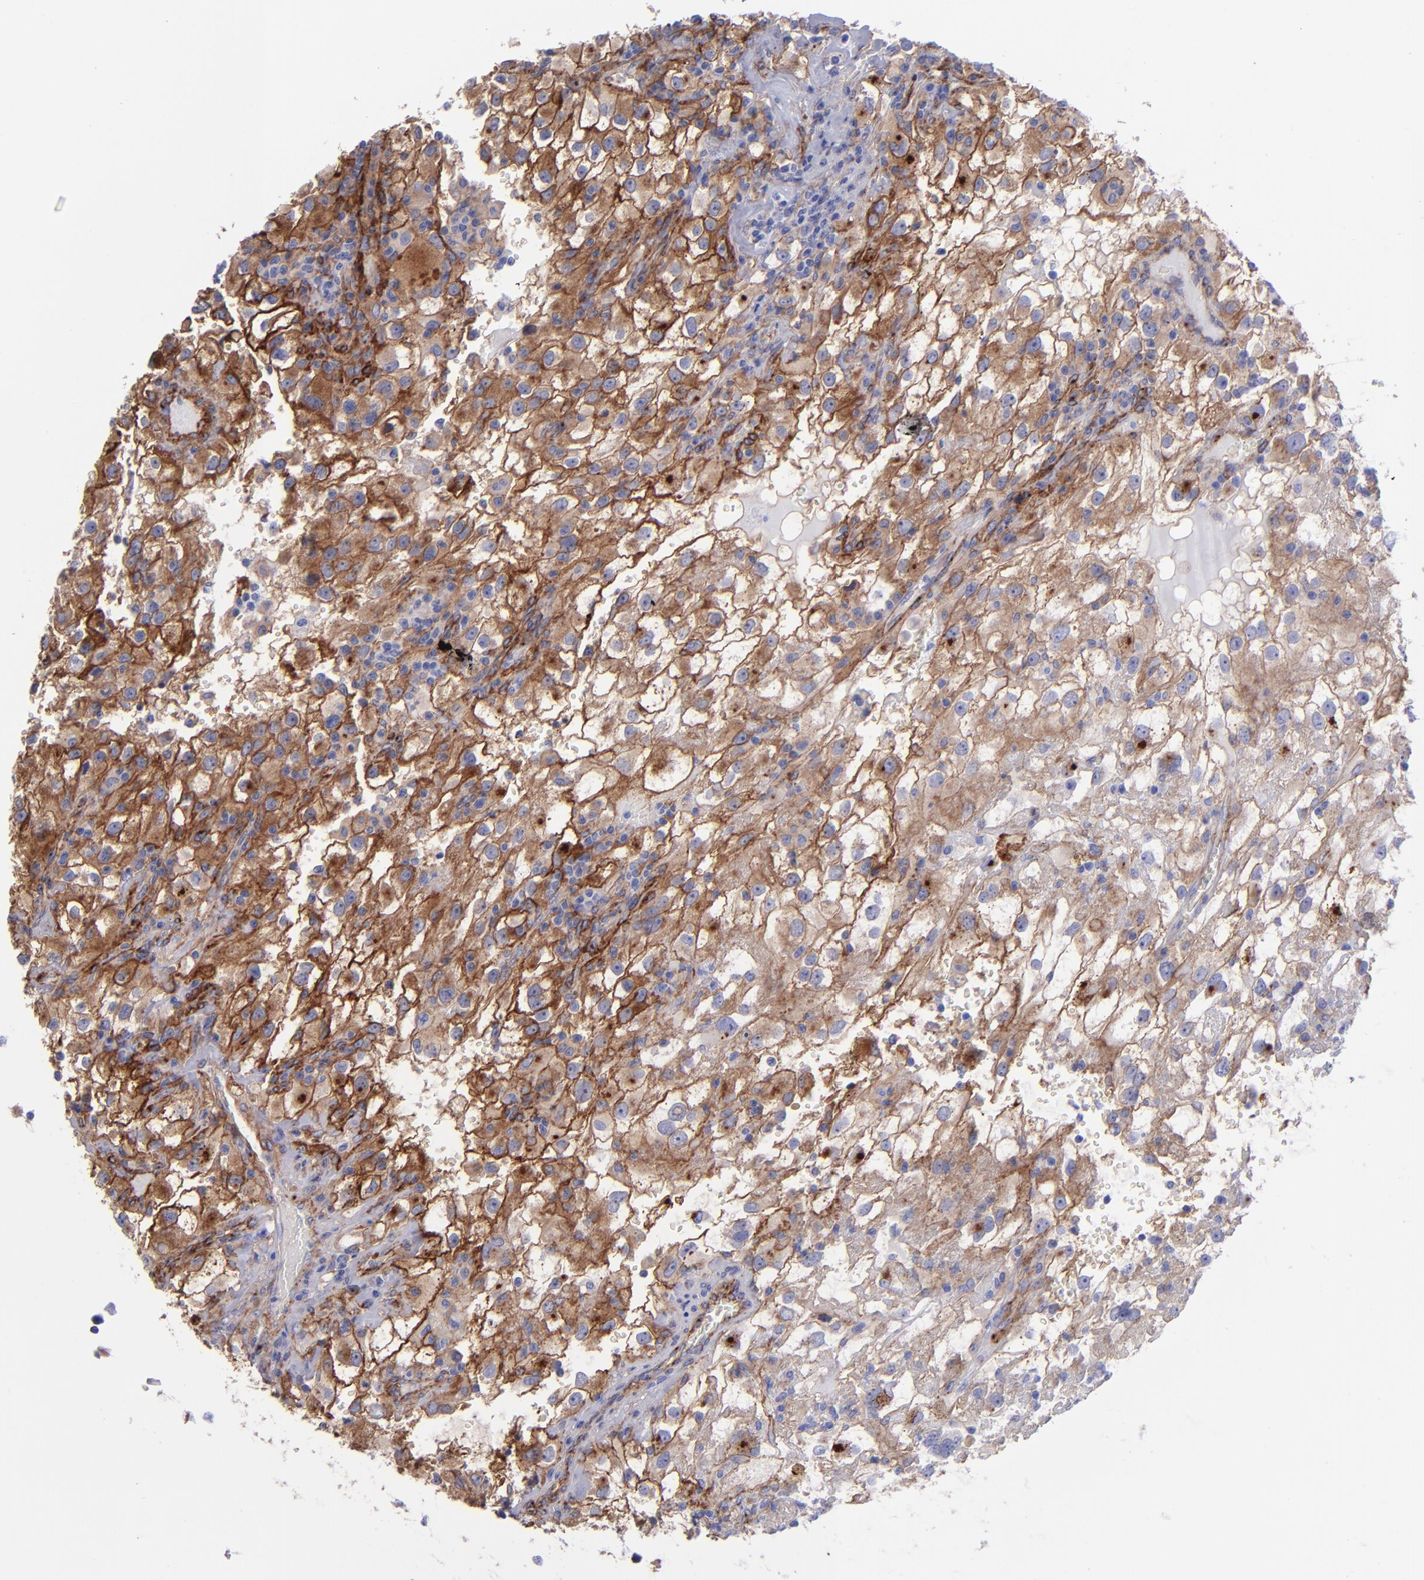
{"staining": {"intensity": "moderate", "quantity": ">75%", "location": "cytoplasmic/membranous"}, "tissue": "renal cancer", "cell_type": "Tumor cells", "image_type": "cancer", "snomed": [{"axis": "morphology", "description": "Adenocarcinoma, NOS"}, {"axis": "topography", "description": "Kidney"}], "caption": "Human adenocarcinoma (renal) stained with a protein marker reveals moderate staining in tumor cells.", "gene": "ITGAV", "patient": {"sex": "female", "age": 52}}